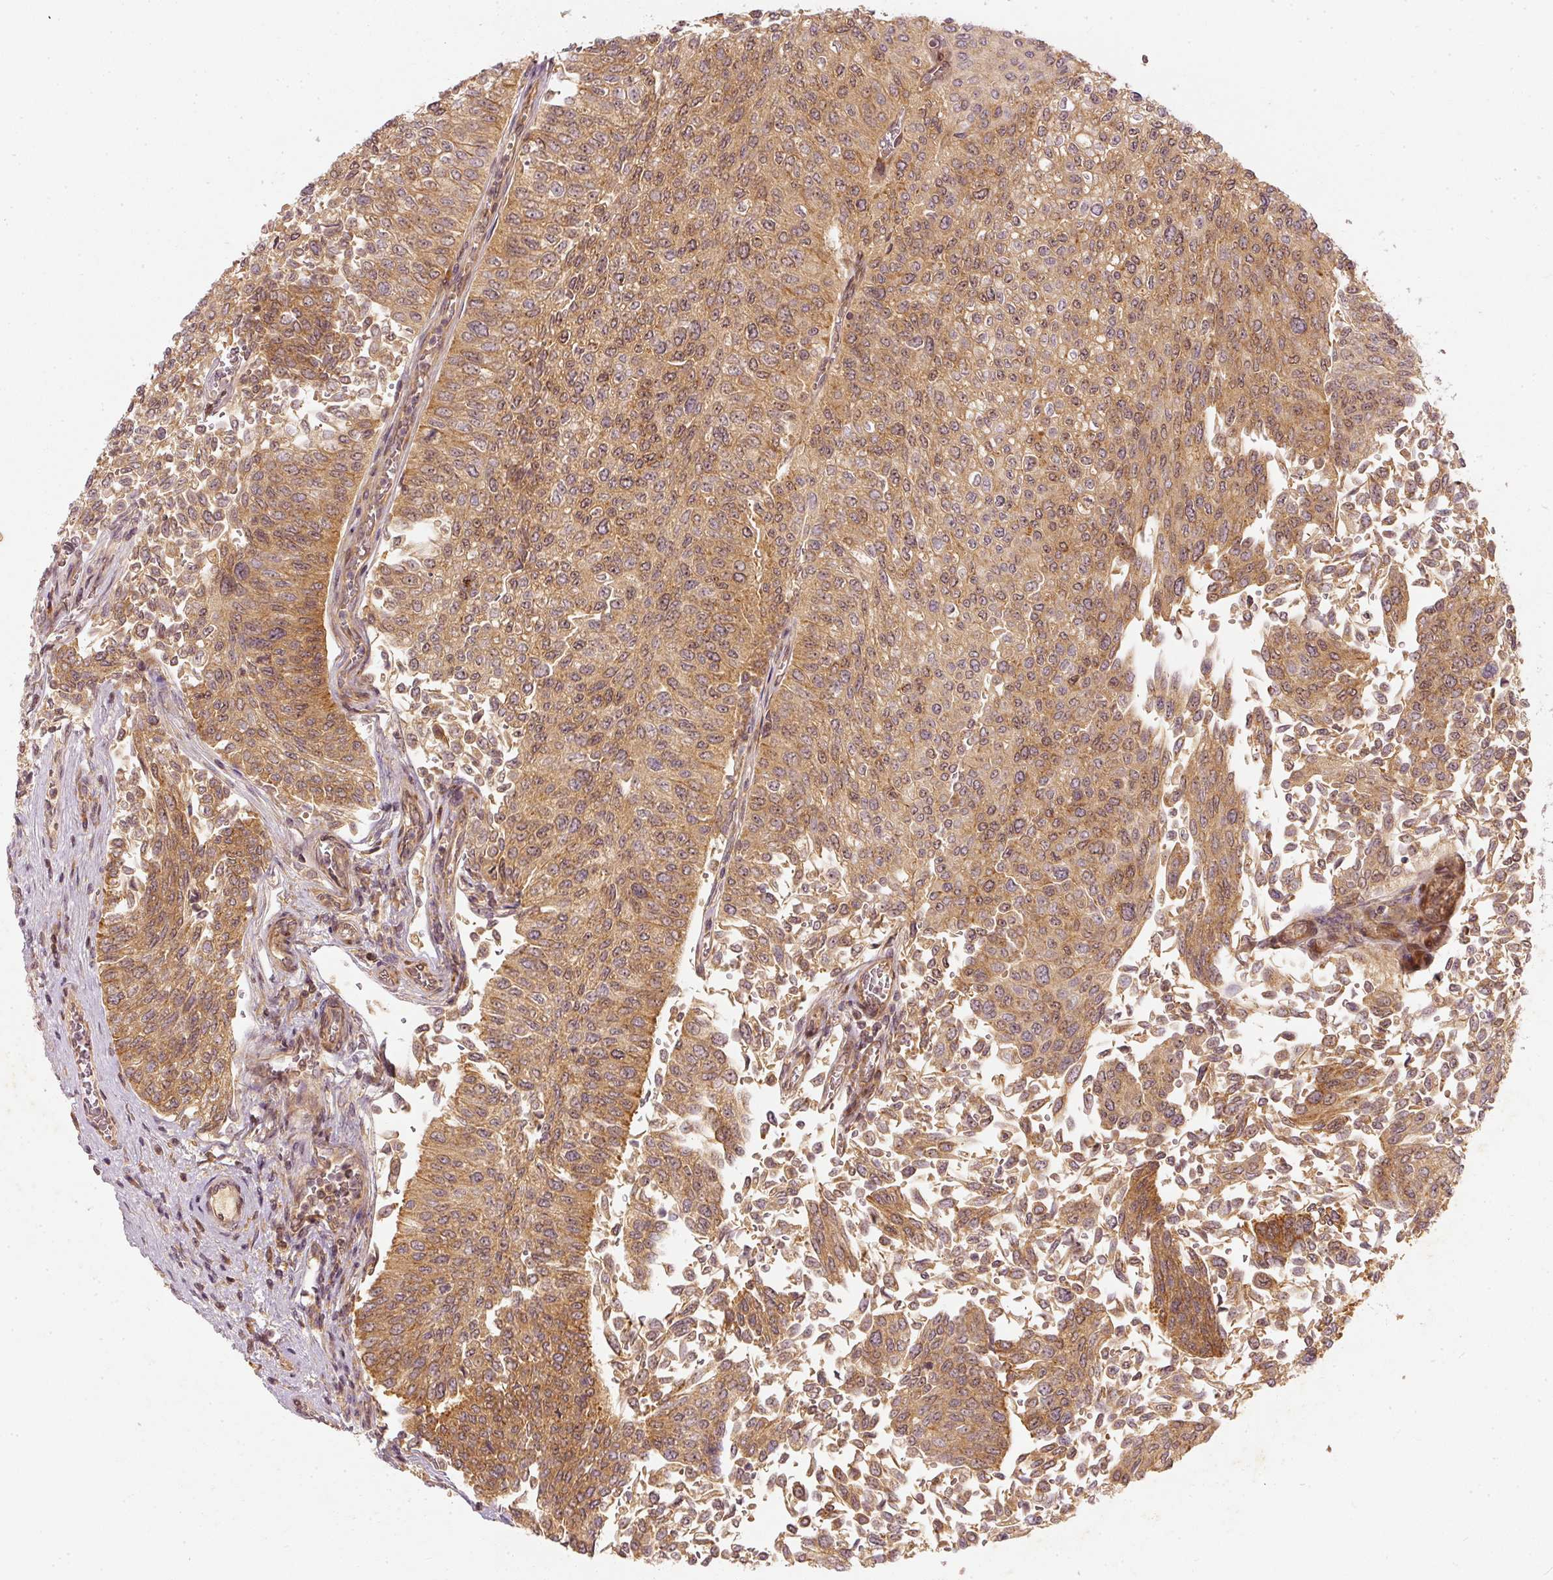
{"staining": {"intensity": "moderate", "quantity": ">75%", "location": "cytoplasmic/membranous,nuclear"}, "tissue": "urothelial cancer", "cell_type": "Tumor cells", "image_type": "cancer", "snomed": [{"axis": "morphology", "description": "Urothelial carcinoma, NOS"}, {"axis": "topography", "description": "Urinary bladder"}], "caption": "Approximately >75% of tumor cells in transitional cell carcinoma show moderate cytoplasmic/membranous and nuclear protein staining as visualized by brown immunohistochemical staining.", "gene": "ZNF580", "patient": {"sex": "male", "age": 59}}